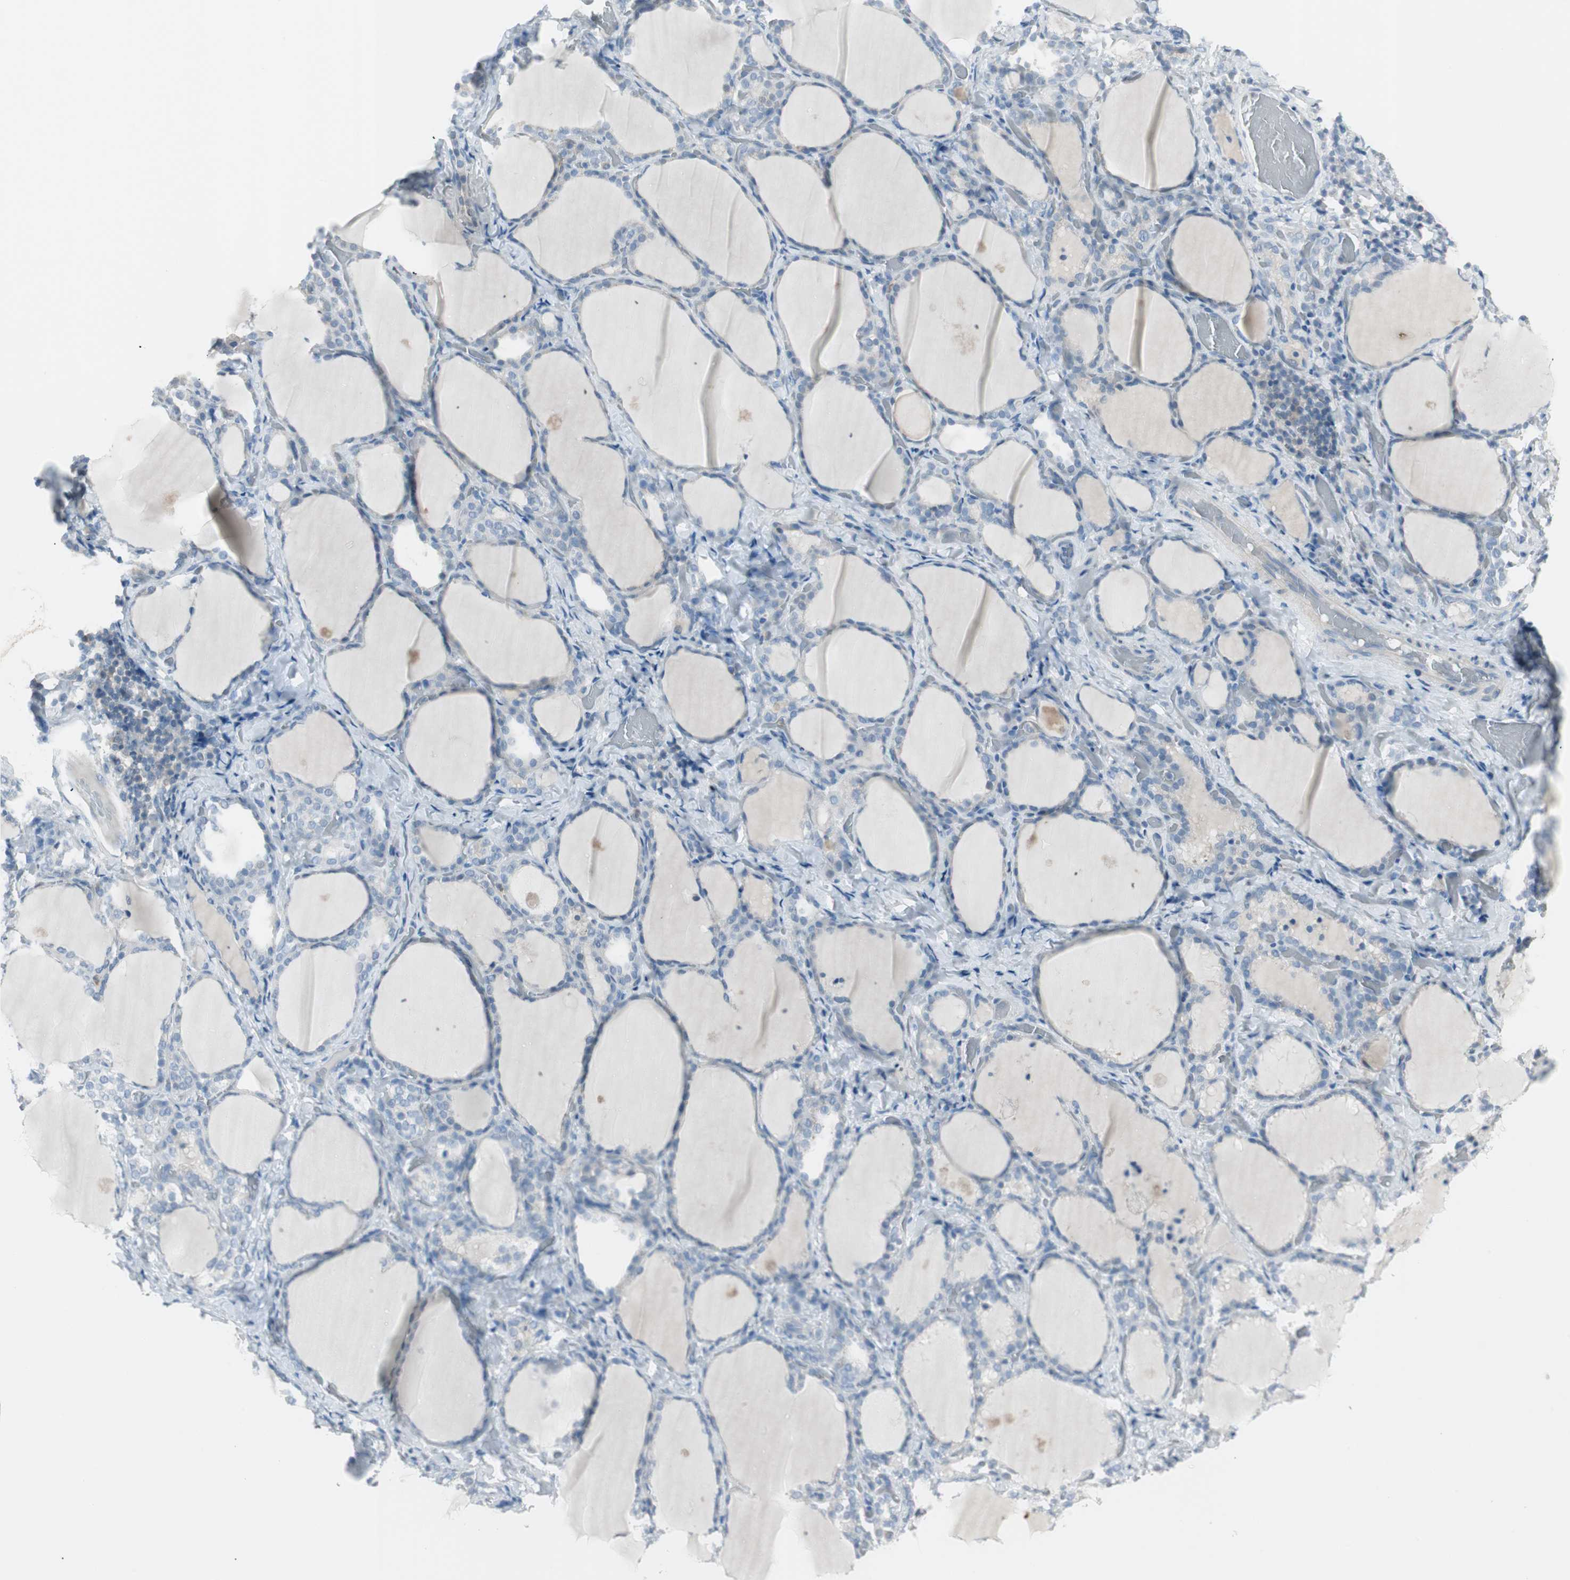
{"staining": {"intensity": "negative", "quantity": "none", "location": "none"}, "tissue": "thyroid gland", "cell_type": "Glandular cells", "image_type": "normal", "snomed": [{"axis": "morphology", "description": "Normal tissue, NOS"}, {"axis": "morphology", "description": "Papillary adenocarcinoma, NOS"}, {"axis": "topography", "description": "Thyroid gland"}], "caption": "Glandular cells show no significant protein staining in unremarkable thyroid gland. (Brightfield microscopy of DAB immunohistochemistry (IHC) at high magnification).", "gene": "ITLN2", "patient": {"sex": "female", "age": 30}}